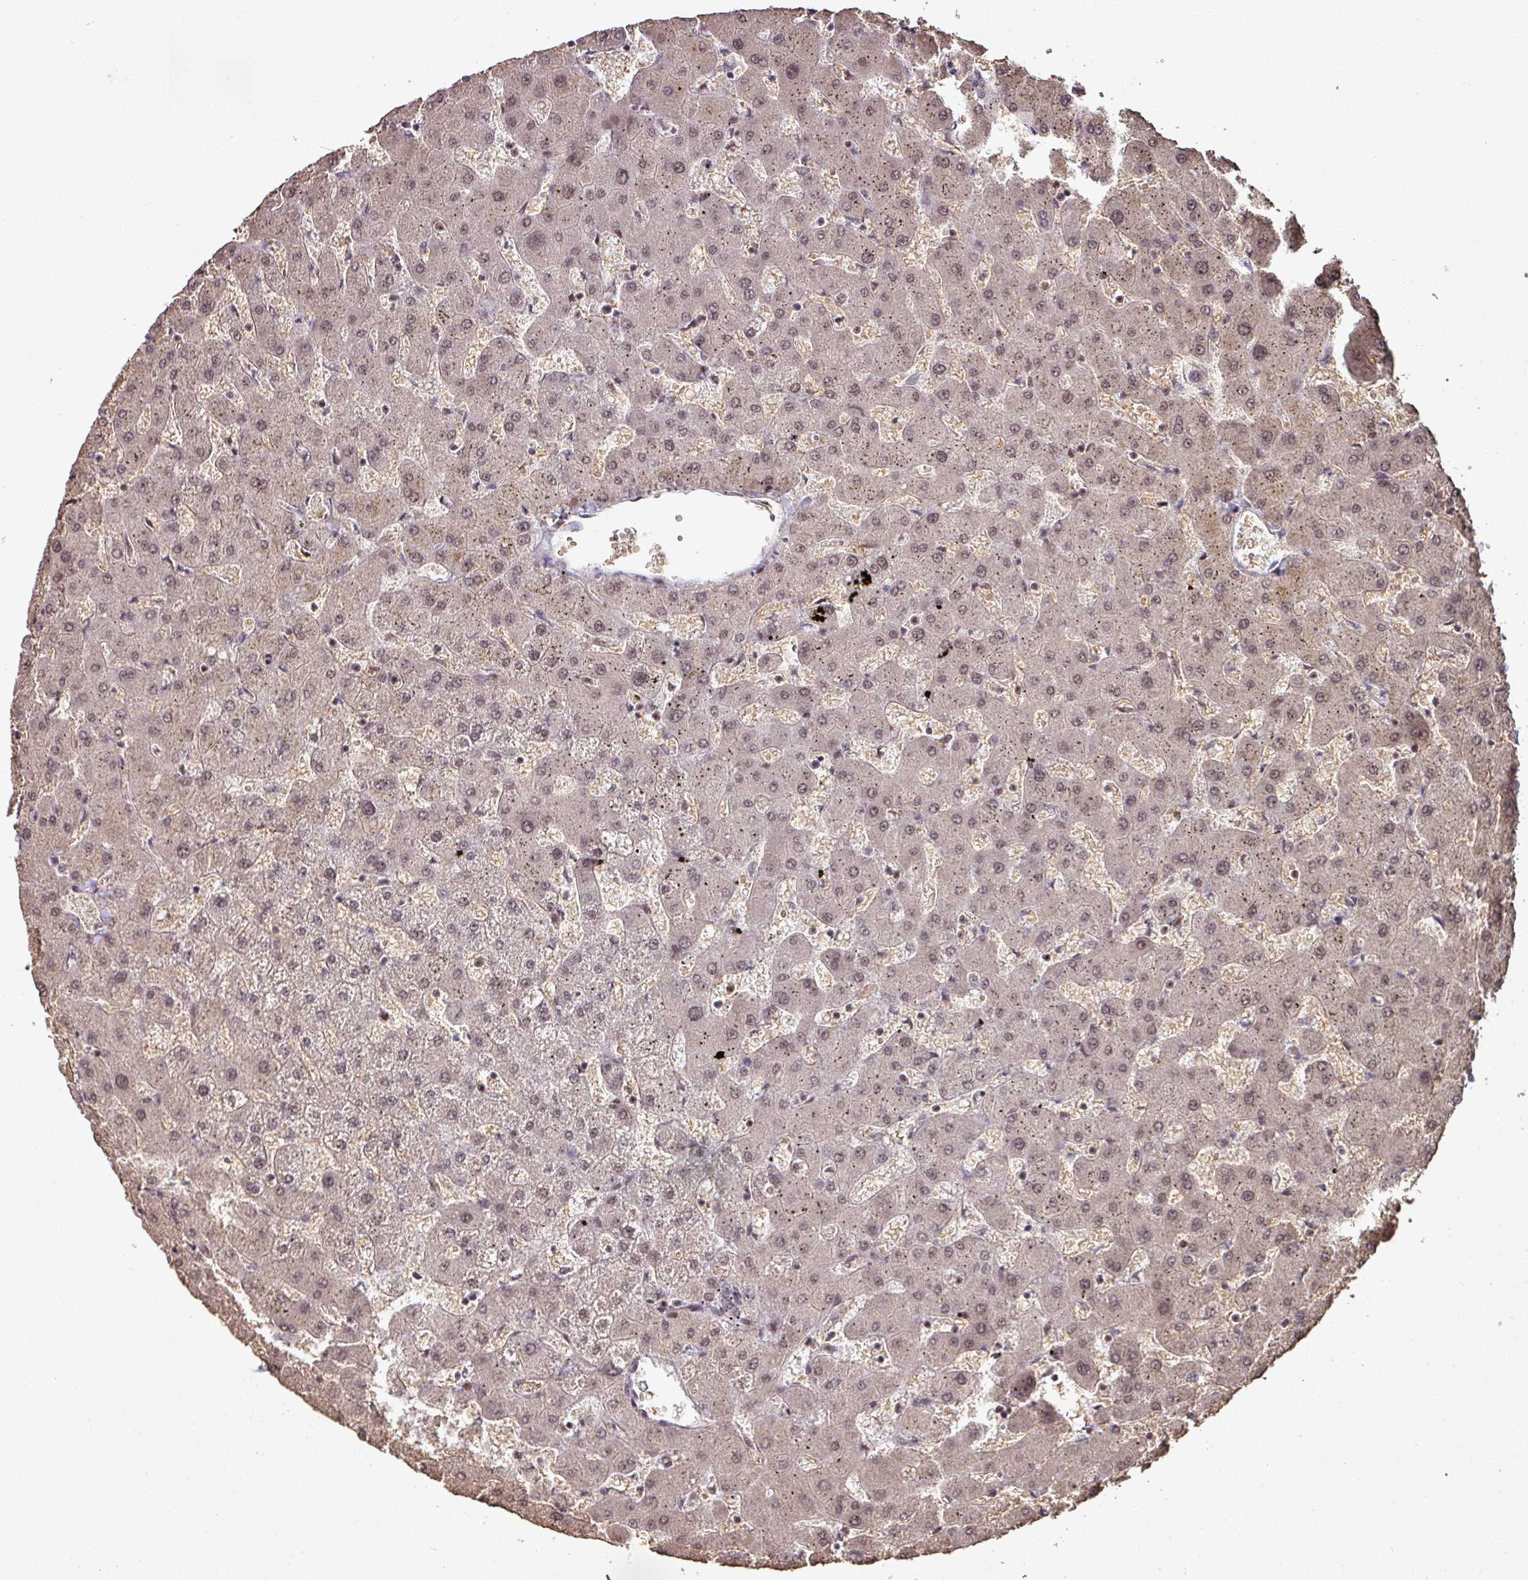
{"staining": {"intensity": "weak", "quantity": ">75%", "location": "nuclear"}, "tissue": "liver", "cell_type": "Cholangiocytes", "image_type": "normal", "snomed": [{"axis": "morphology", "description": "Normal tissue, NOS"}, {"axis": "topography", "description": "Liver"}], "caption": "Liver was stained to show a protein in brown. There is low levels of weak nuclear positivity in approximately >75% of cholangiocytes.", "gene": "PHF23", "patient": {"sex": "female", "age": 63}}